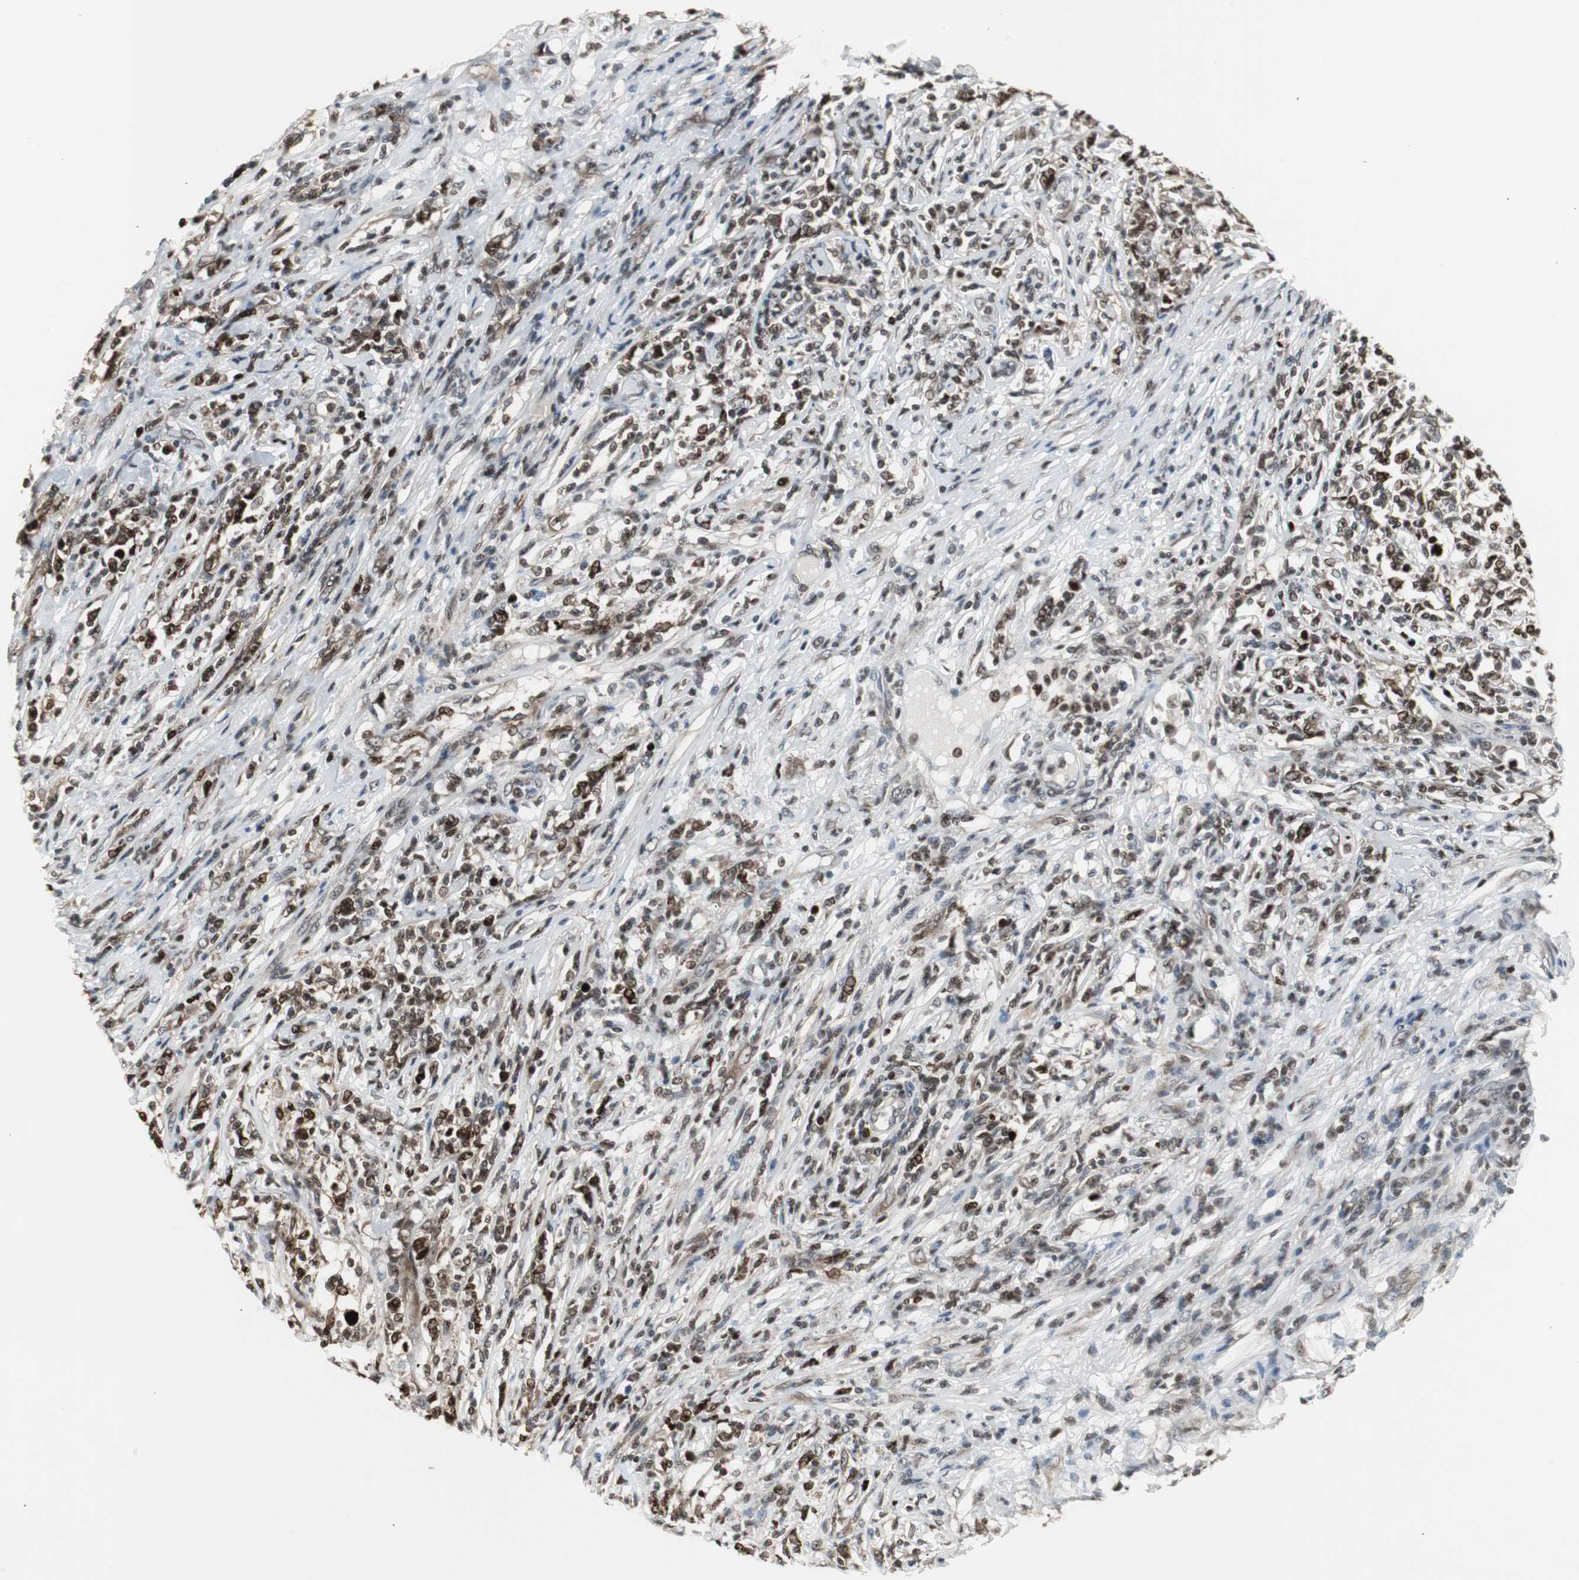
{"staining": {"intensity": "strong", "quantity": "25%-75%", "location": "nuclear"}, "tissue": "lymphoma", "cell_type": "Tumor cells", "image_type": "cancer", "snomed": [{"axis": "morphology", "description": "Malignant lymphoma, non-Hodgkin's type, High grade"}, {"axis": "topography", "description": "Lymph node"}], "caption": "Immunohistochemical staining of lymphoma demonstrates strong nuclear protein expression in about 25%-75% of tumor cells.", "gene": "MPG", "patient": {"sex": "female", "age": 84}}